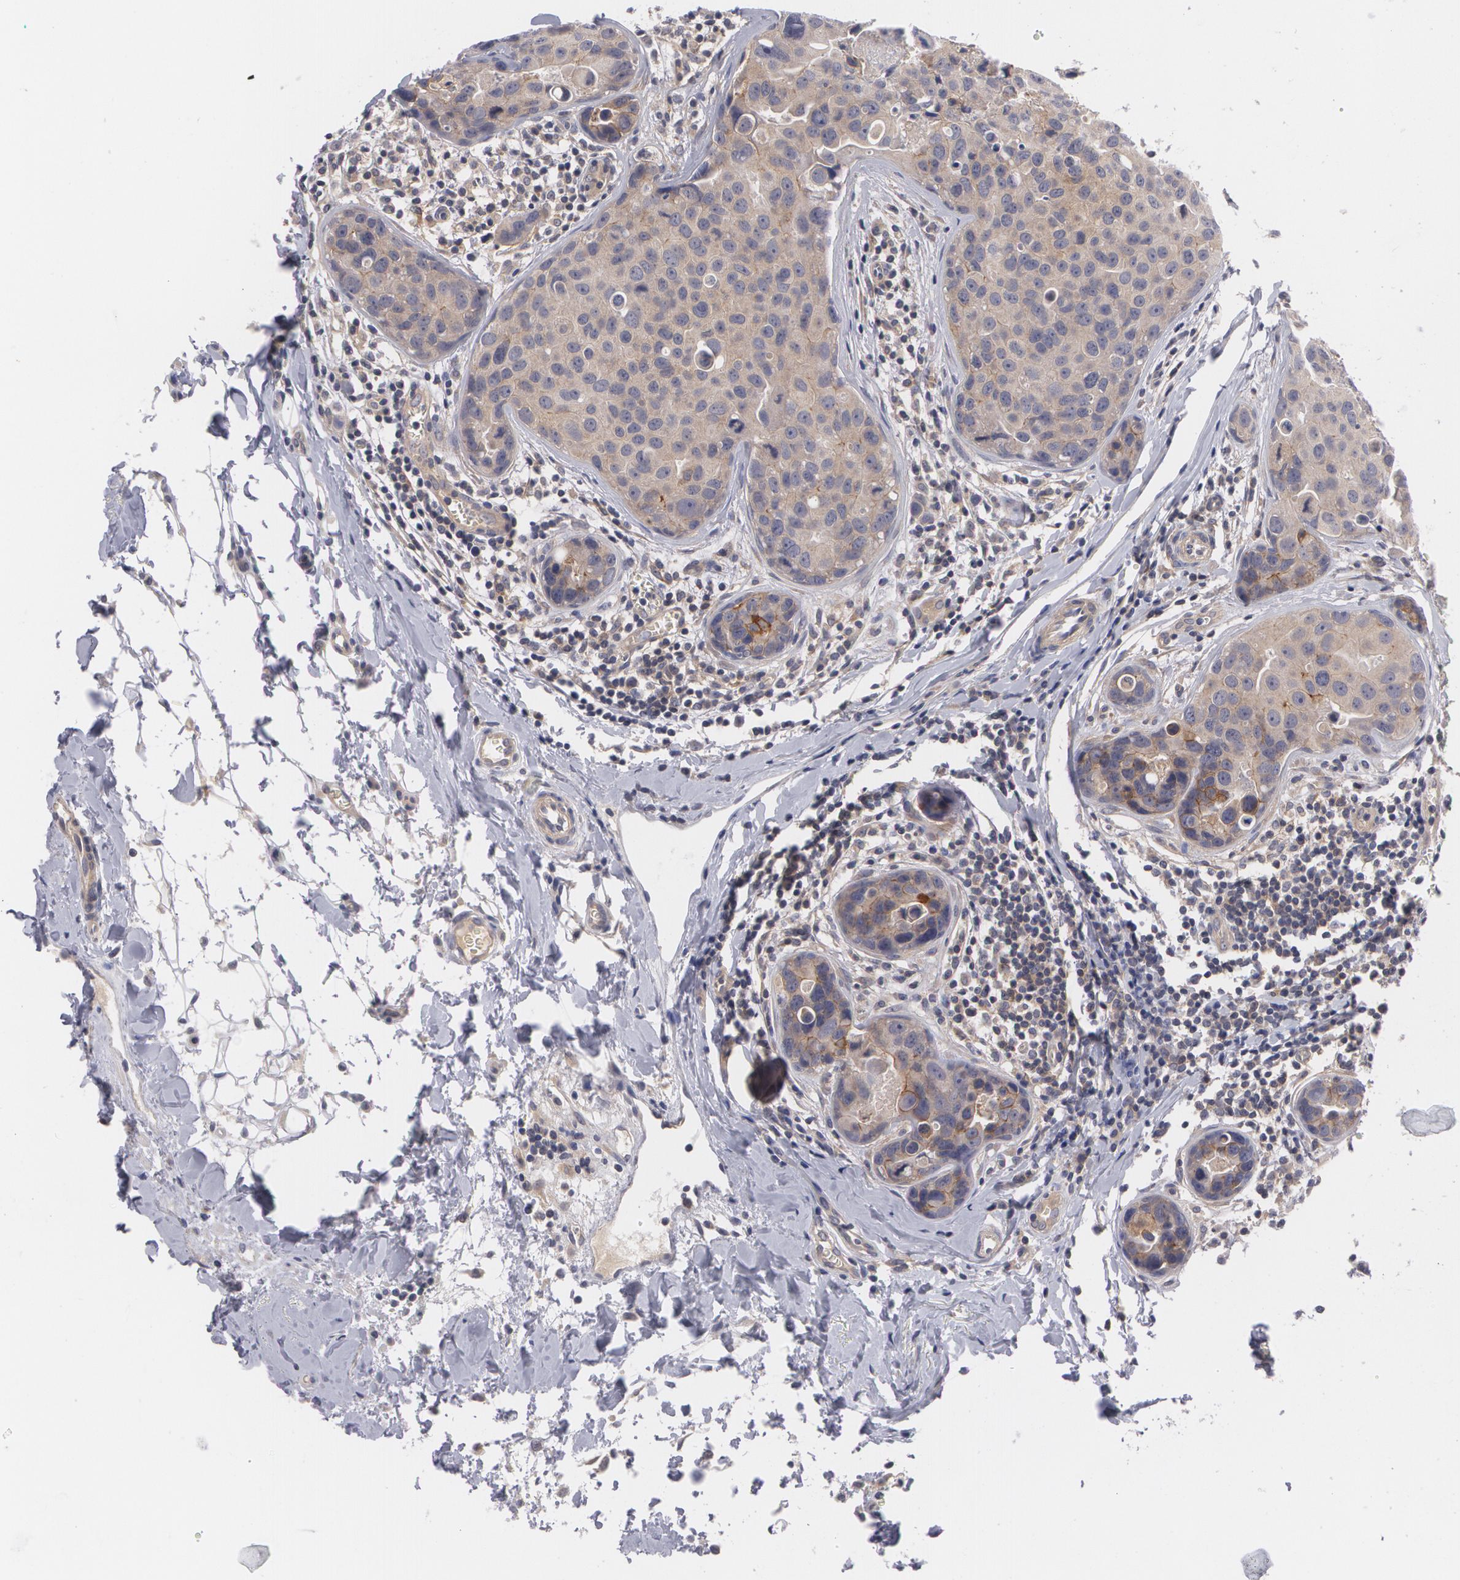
{"staining": {"intensity": "weak", "quantity": ">75%", "location": "cytoplasmic/membranous"}, "tissue": "breast cancer", "cell_type": "Tumor cells", "image_type": "cancer", "snomed": [{"axis": "morphology", "description": "Duct carcinoma"}, {"axis": "topography", "description": "Breast"}], "caption": "Immunohistochemistry (IHC) image of human breast cancer stained for a protein (brown), which demonstrates low levels of weak cytoplasmic/membranous positivity in approximately >75% of tumor cells.", "gene": "CASK", "patient": {"sex": "female", "age": 24}}